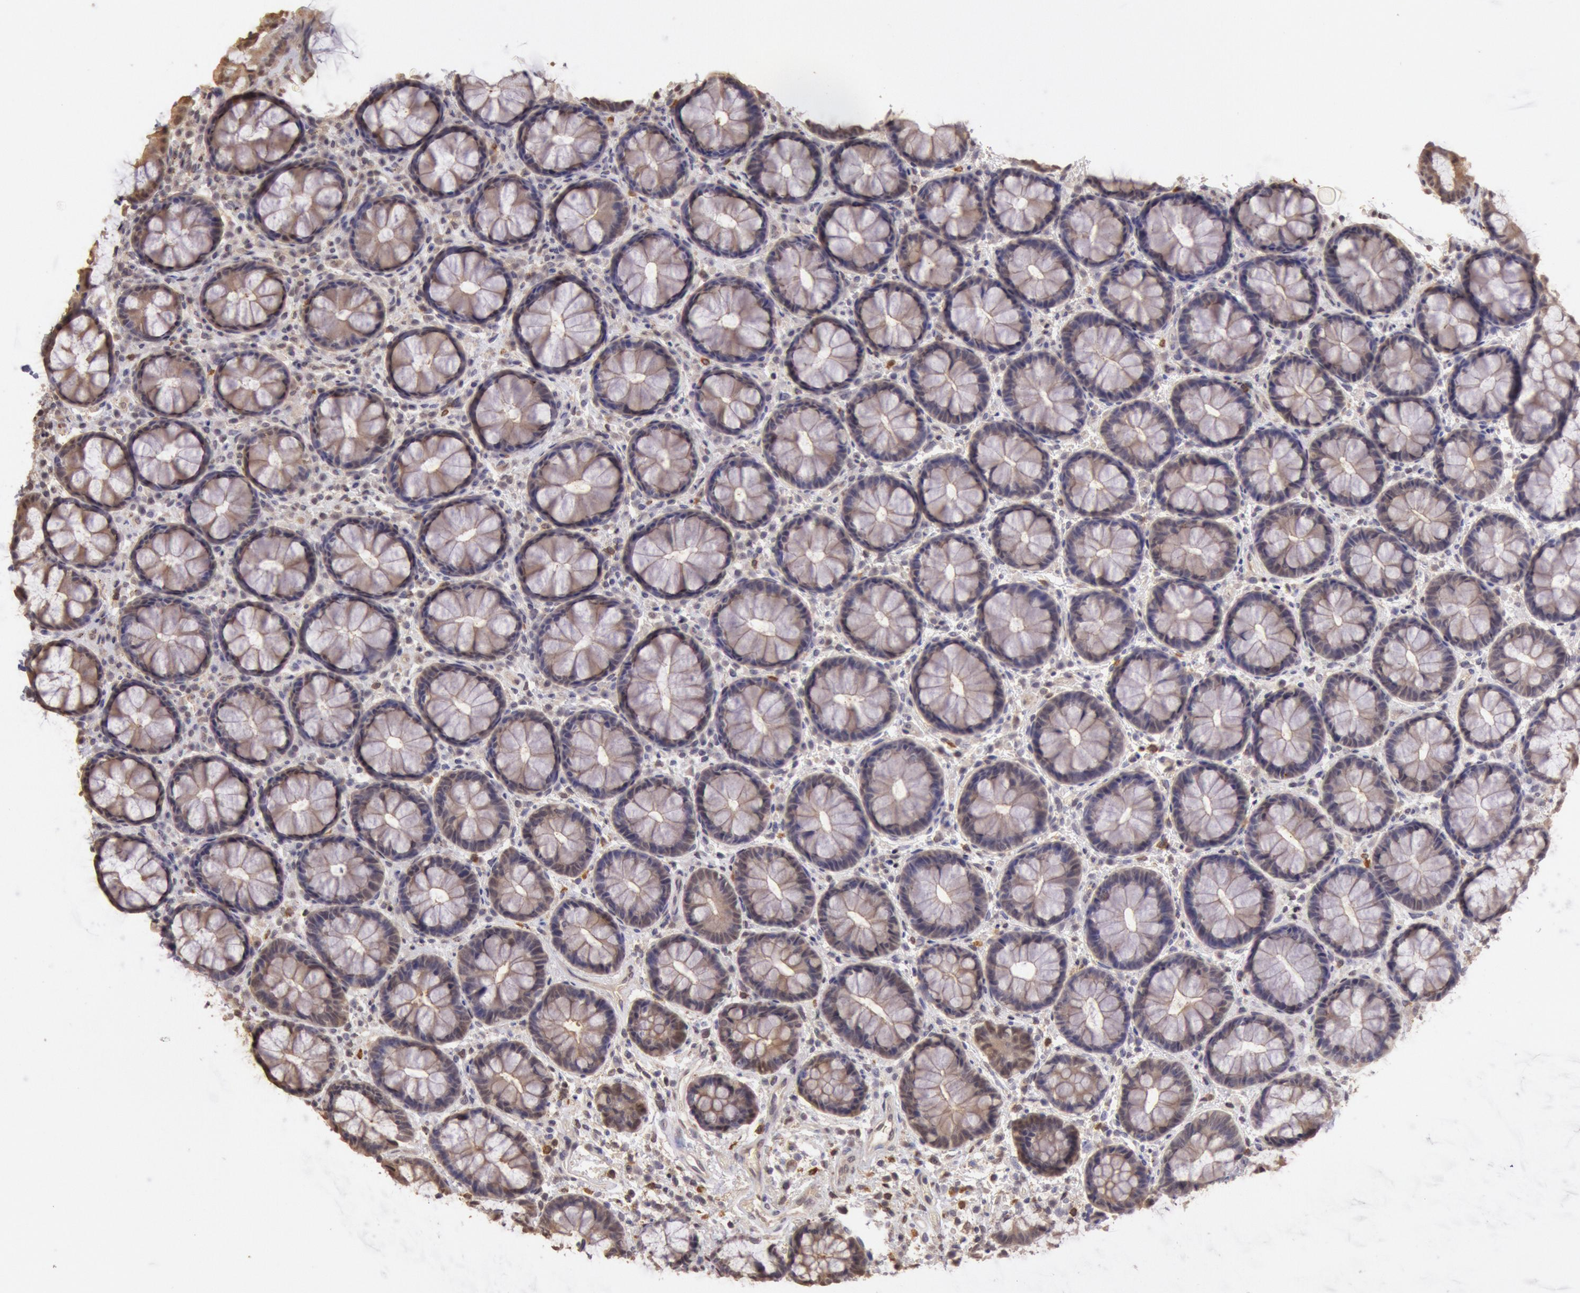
{"staining": {"intensity": "weak", "quantity": "25%-75%", "location": "cytoplasmic/membranous,nuclear"}, "tissue": "rectum", "cell_type": "Glandular cells", "image_type": "normal", "snomed": [{"axis": "morphology", "description": "Normal tissue, NOS"}, {"axis": "topography", "description": "Rectum"}], "caption": "A brown stain shows weak cytoplasmic/membranous,nuclear positivity of a protein in glandular cells of normal human rectum. (brown staining indicates protein expression, while blue staining denotes nuclei).", "gene": "SOD1", "patient": {"sex": "male", "age": 92}}